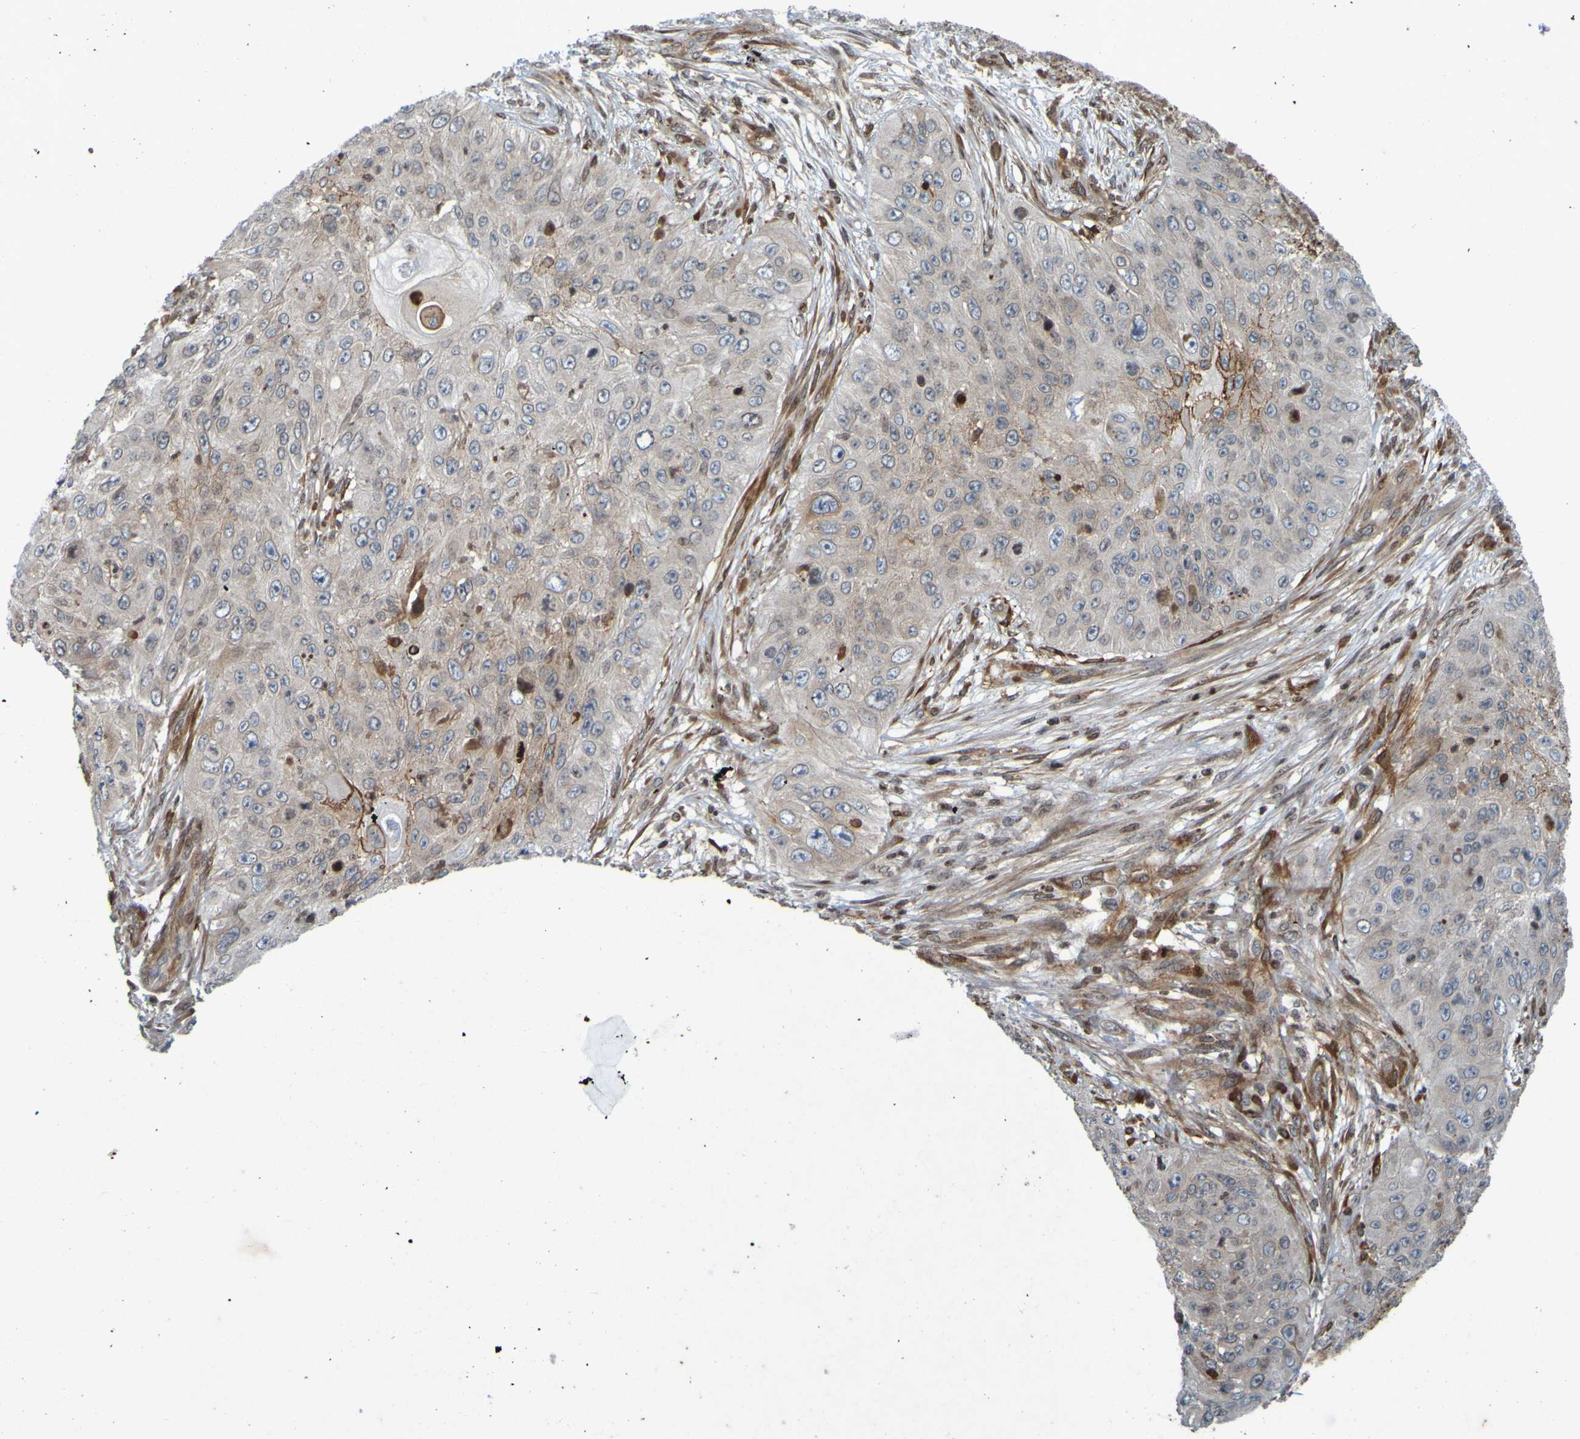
{"staining": {"intensity": "negative", "quantity": "none", "location": "none"}, "tissue": "skin cancer", "cell_type": "Tumor cells", "image_type": "cancer", "snomed": [{"axis": "morphology", "description": "Squamous cell carcinoma, NOS"}, {"axis": "topography", "description": "Skin"}], "caption": "Protein analysis of squamous cell carcinoma (skin) displays no significant expression in tumor cells.", "gene": "GUCY1A1", "patient": {"sex": "female", "age": 80}}